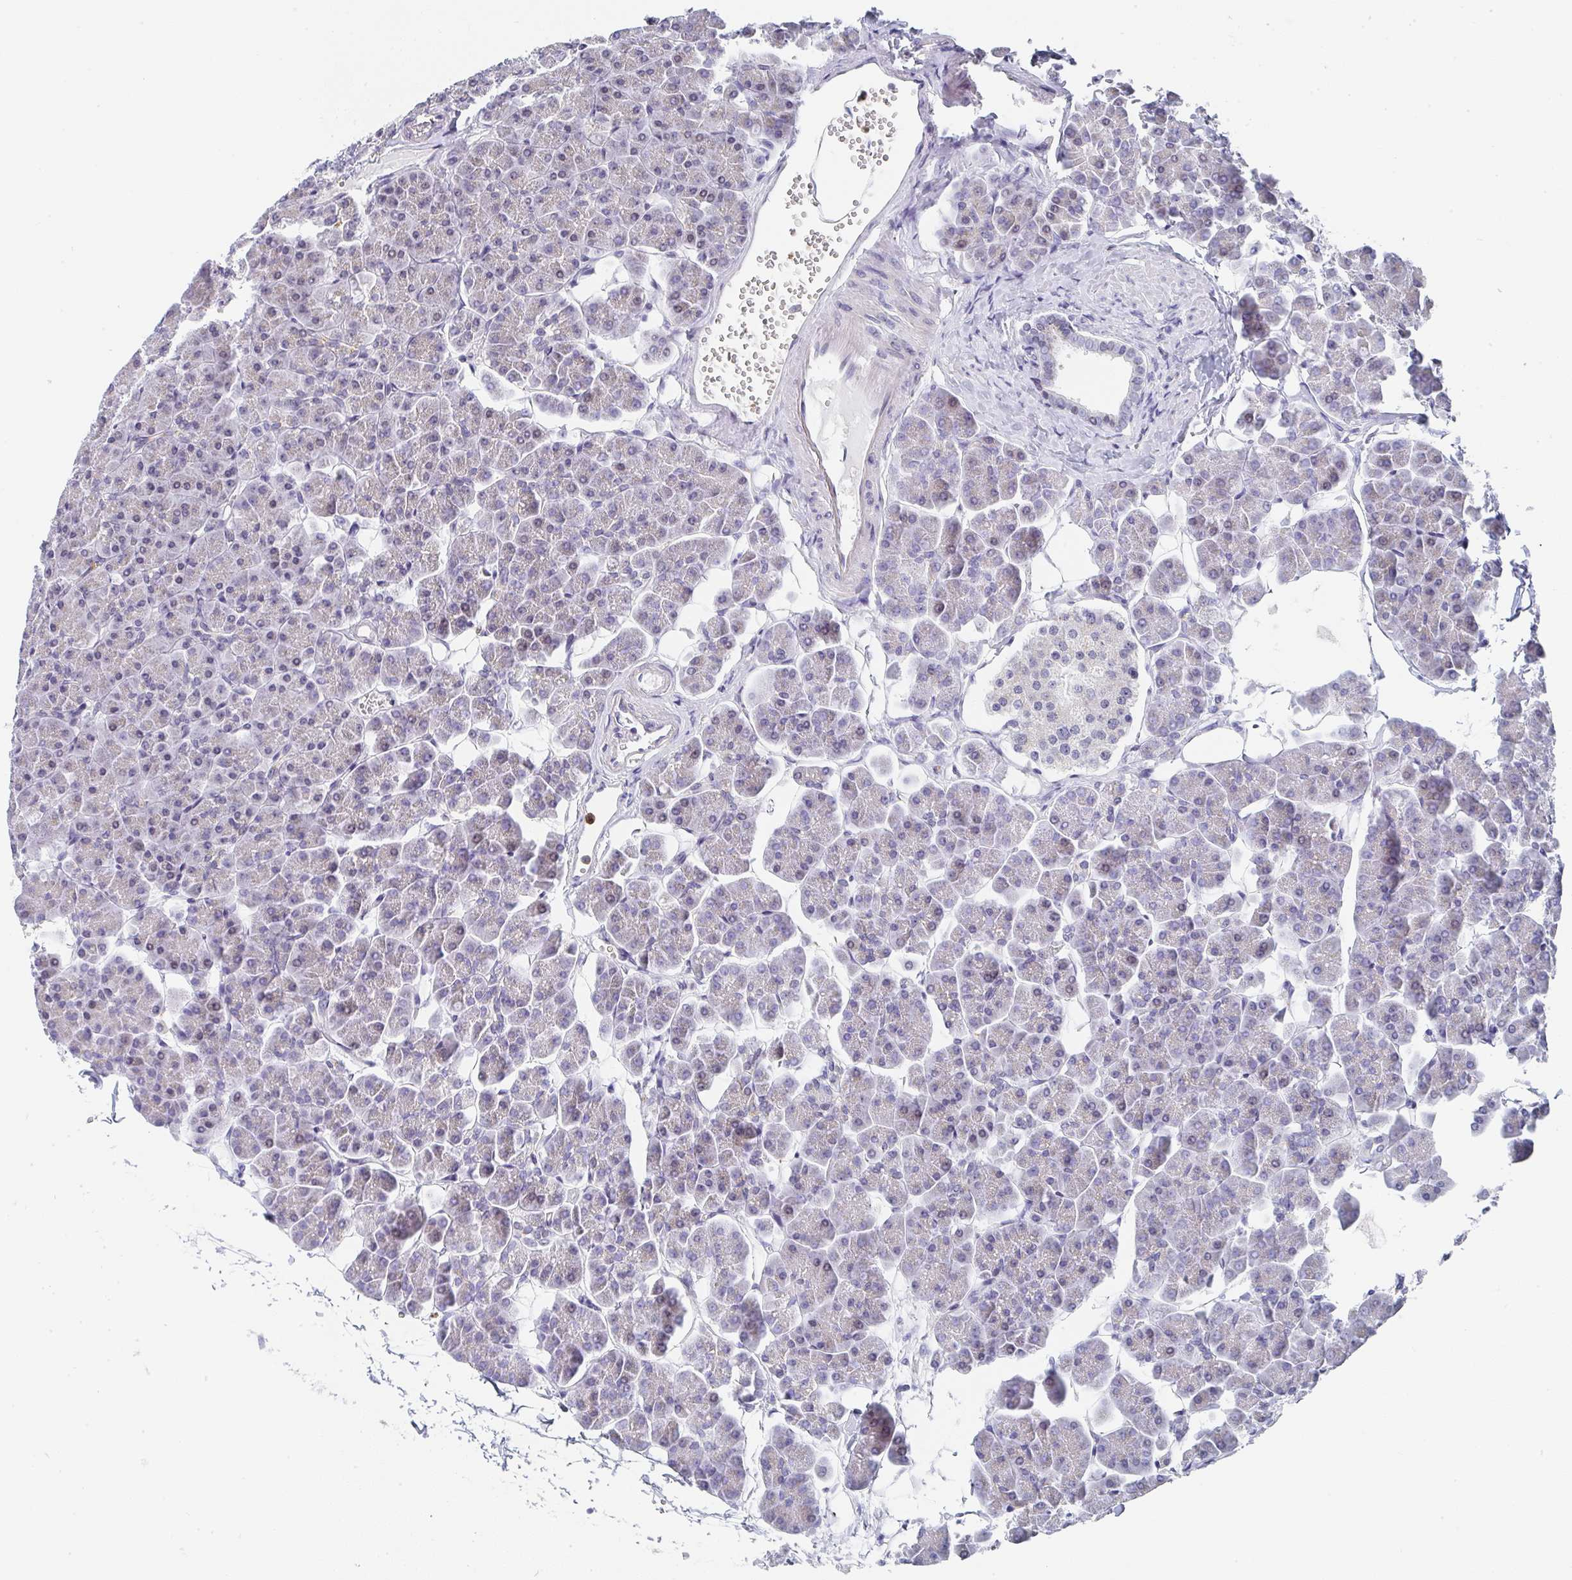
{"staining": {"intensity": "weak", "quantity": "<25%", "location": "cytoplasmic/membranous"}, "tissue": "pancreas", "cell_type": "Exocrine glandular cells", "image_type": "normal", "snomed": [{"axis": "morphology", "description": "Normal tissue, NOS"}, {"axis": "topography", "description": "Pancreas"}, {"axis": "topography", "description": "Peripheral nerve tissue"}], "caption": "Immunohistochemistry image of normal pancreas: pancreas stained with DAB (3,3'-diaminobenzidine) reveals no significant protein expression in exocrine glandular cells.", "gene": "NCF1", "patient": {"sex": "male", "age": 54}}